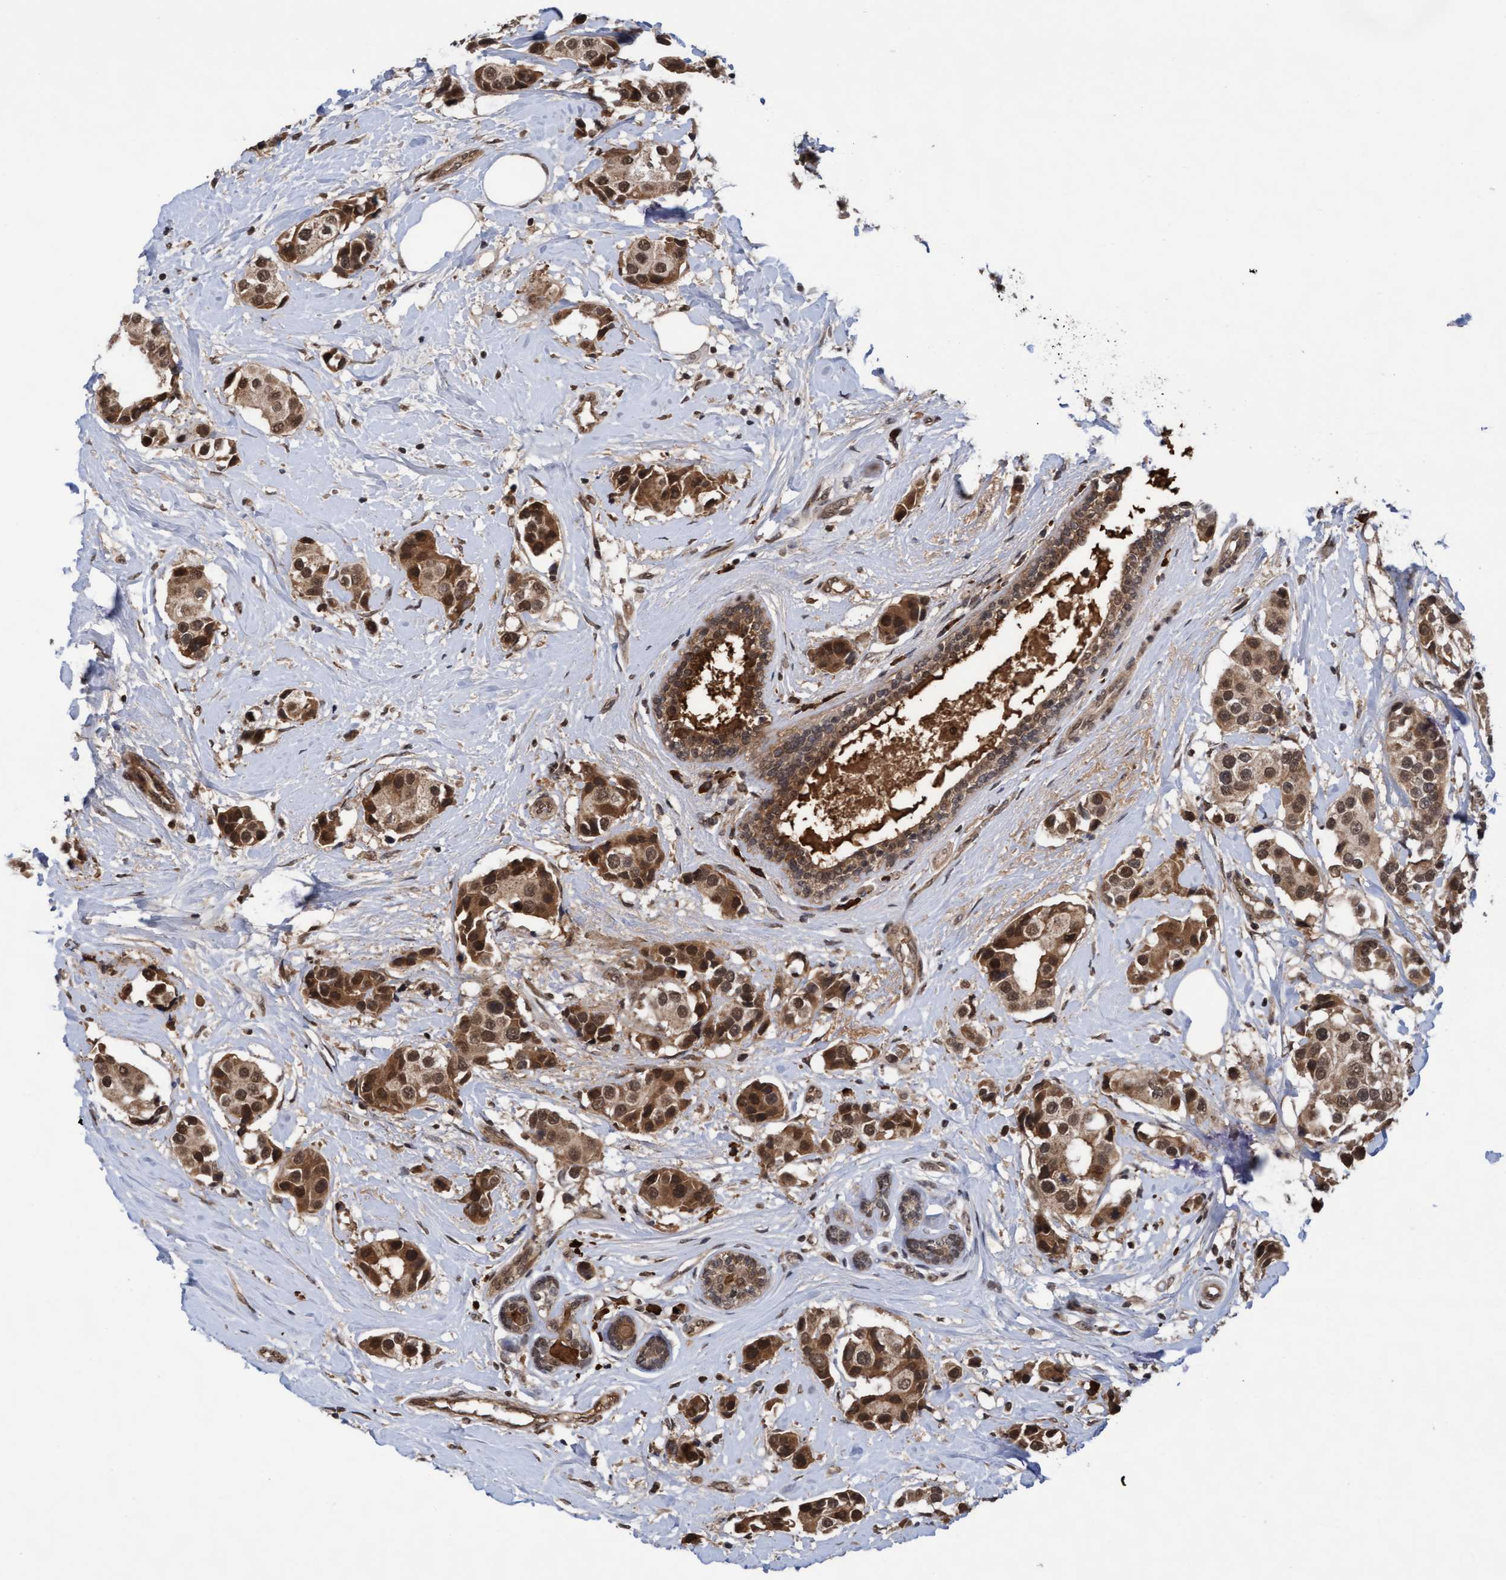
{"staining": {"intensity": "moderate", "quantity": ">75%", "location": "cytoplasmic/membranous,nuclear"}, "tissue": "breast cancer", "cell_type": "Tumor cells", "image_type": "cancer", "snomed": [{"axis": "morphology", "description": "Normal tissue, NOS"}, {"axis": "morphology", "description": "Duct carcinoma"}, {"axis": "topography", "description": "Breast"}], "caption": "Tumor cells demonstrate moderate cytoplasmic/membranous and nuclear staining in about >75% of cells in infiltrating ductal carcinoma (breast).", "gene": "WASF1", "patient": {"sex": "female", "age": 39}}